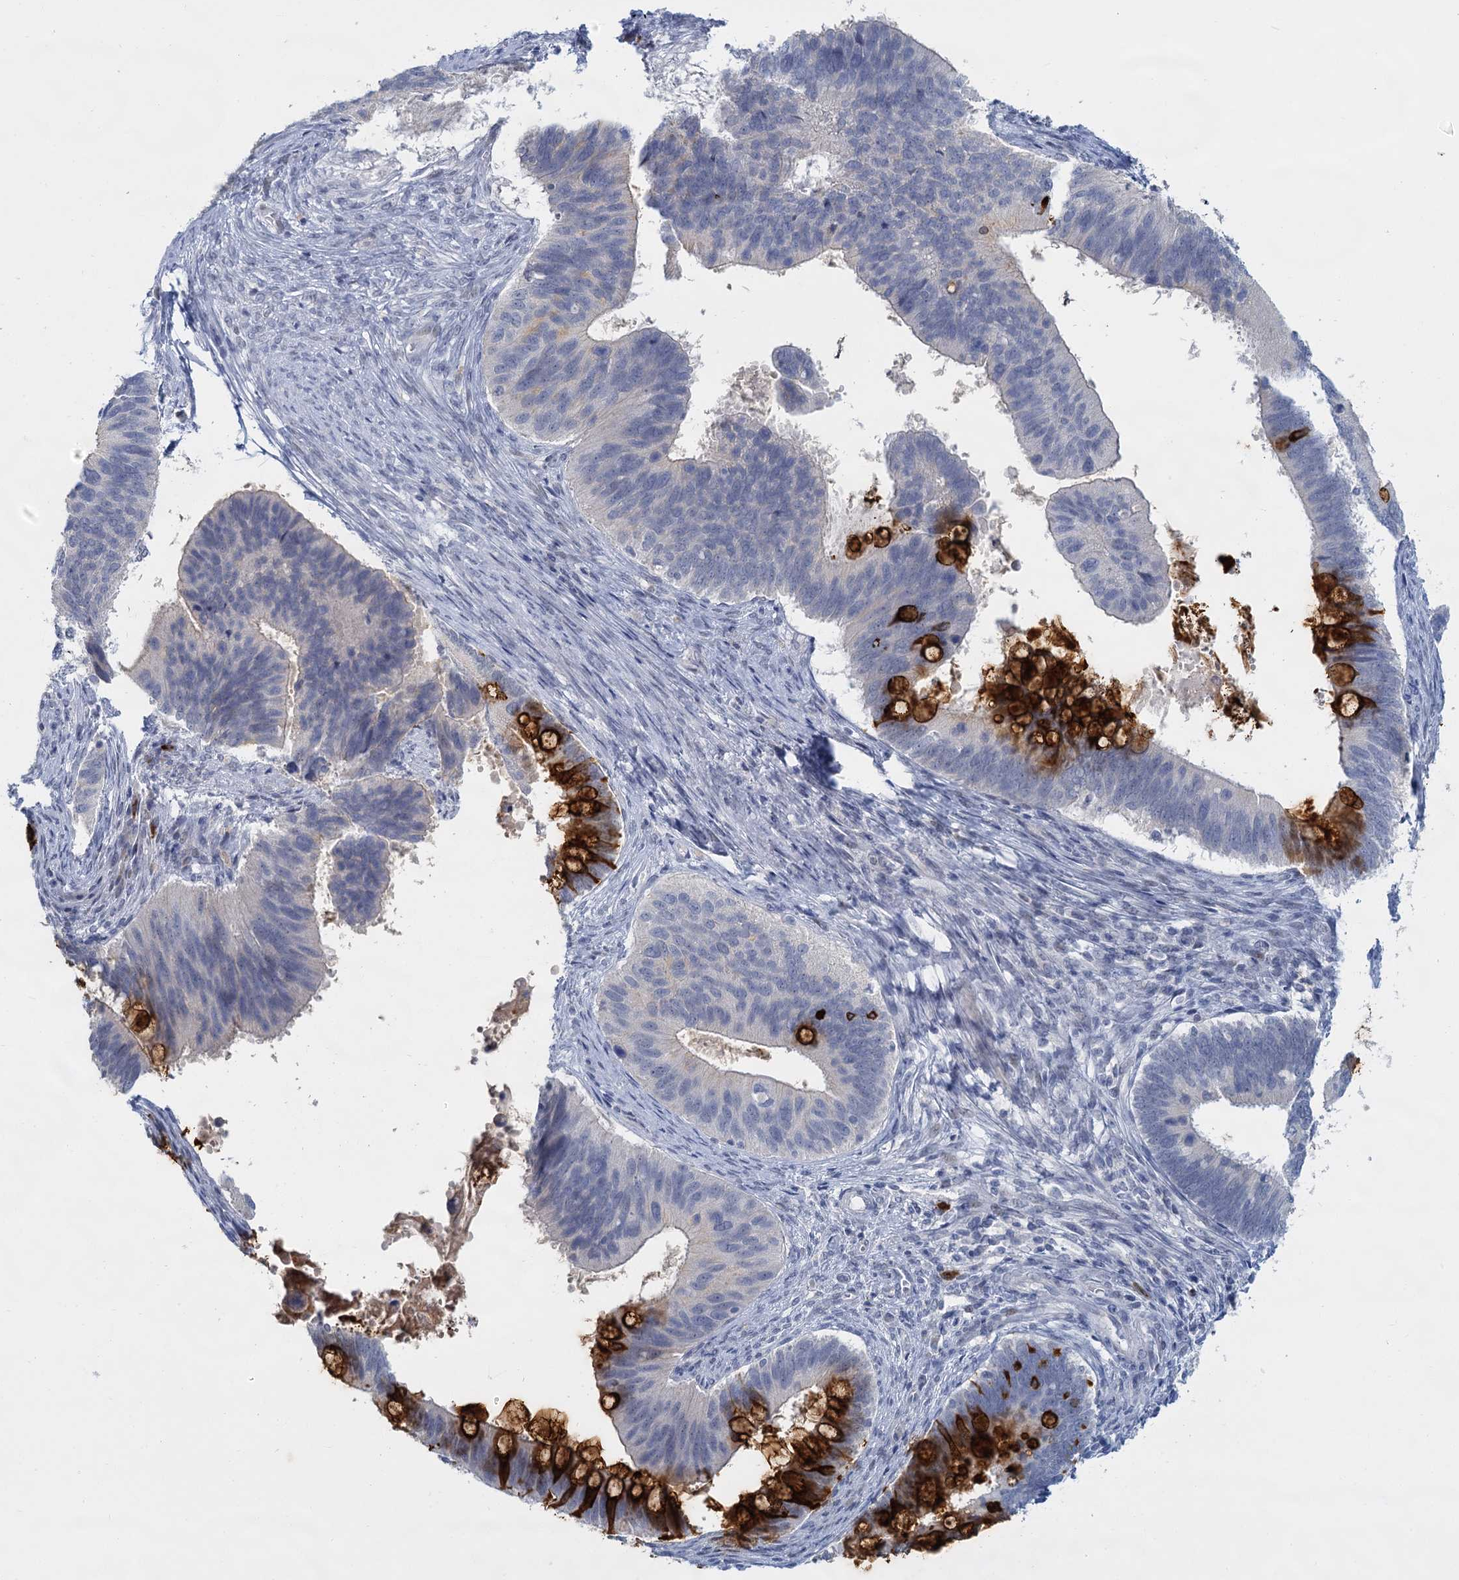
{"staining": {"intensity": "strong", "quantity": "25%-75%", "location": "cytoplasmic/membranous"}, "tissue": "cervical cancer", "cell_type": "Tumor cells", "image_type": "cancer", "snomed": [{"axis": "morphology", "description": "Adenocarcinoma, NOS"}, {"axis": "topography", "description": "Cervix"}], "caption": "Tumor cells display high levels of strong cytoplasmic/membranous staining in about 25%-75% of cells in adenocarcinoma (cervical). The protein of interest is stained brown, and the nuclei are stained in blue (DAB (3,3'-diaminobenzidine) IHC with brightfield microscopy, high magnification).", "gene": "ACRBP", "patient": {"sex": "female", "age": 42}}